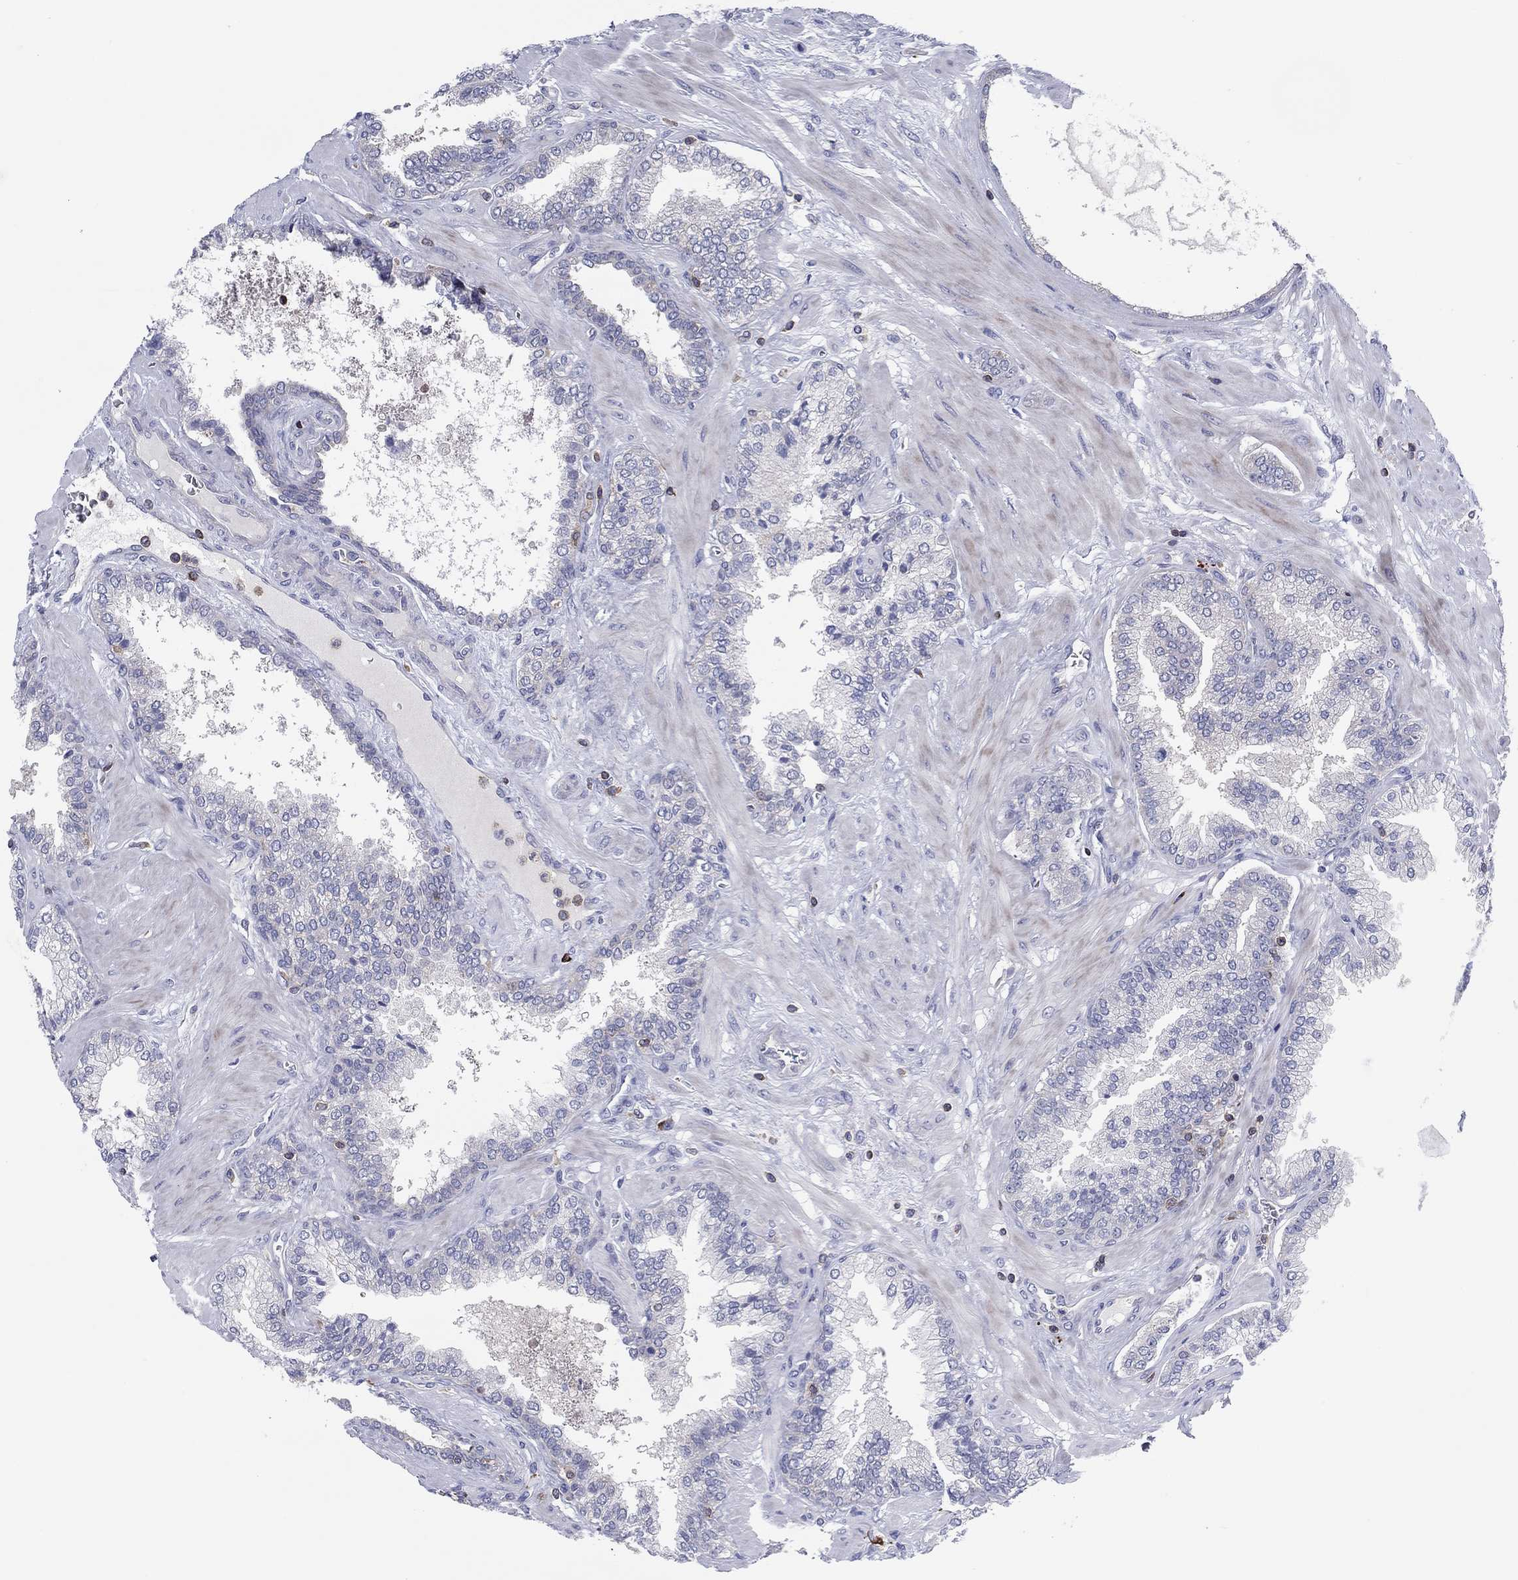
{"staining": {"intensity": "negative", "quantity": "none", "location": "none"}, "tissue": "prostate cancer", "cell_type": "Tumor cells", "image_type": "cancer", "snomed": [{"axis": "morphology", "description": "Adenocarcinoma, NOS"}, {"axis": "topography", "description": "Prostate"}], "caption": "High magnification brightfield microscopy of prostate adenocarcinoma stained with DAB (3,3'-diaminobenzidine) (brown) and counterstained with hematoxylin (blue): tumor cells show no significant staining.", "gene": "PVR", "patient": {"sex": "male", "age": 63}}